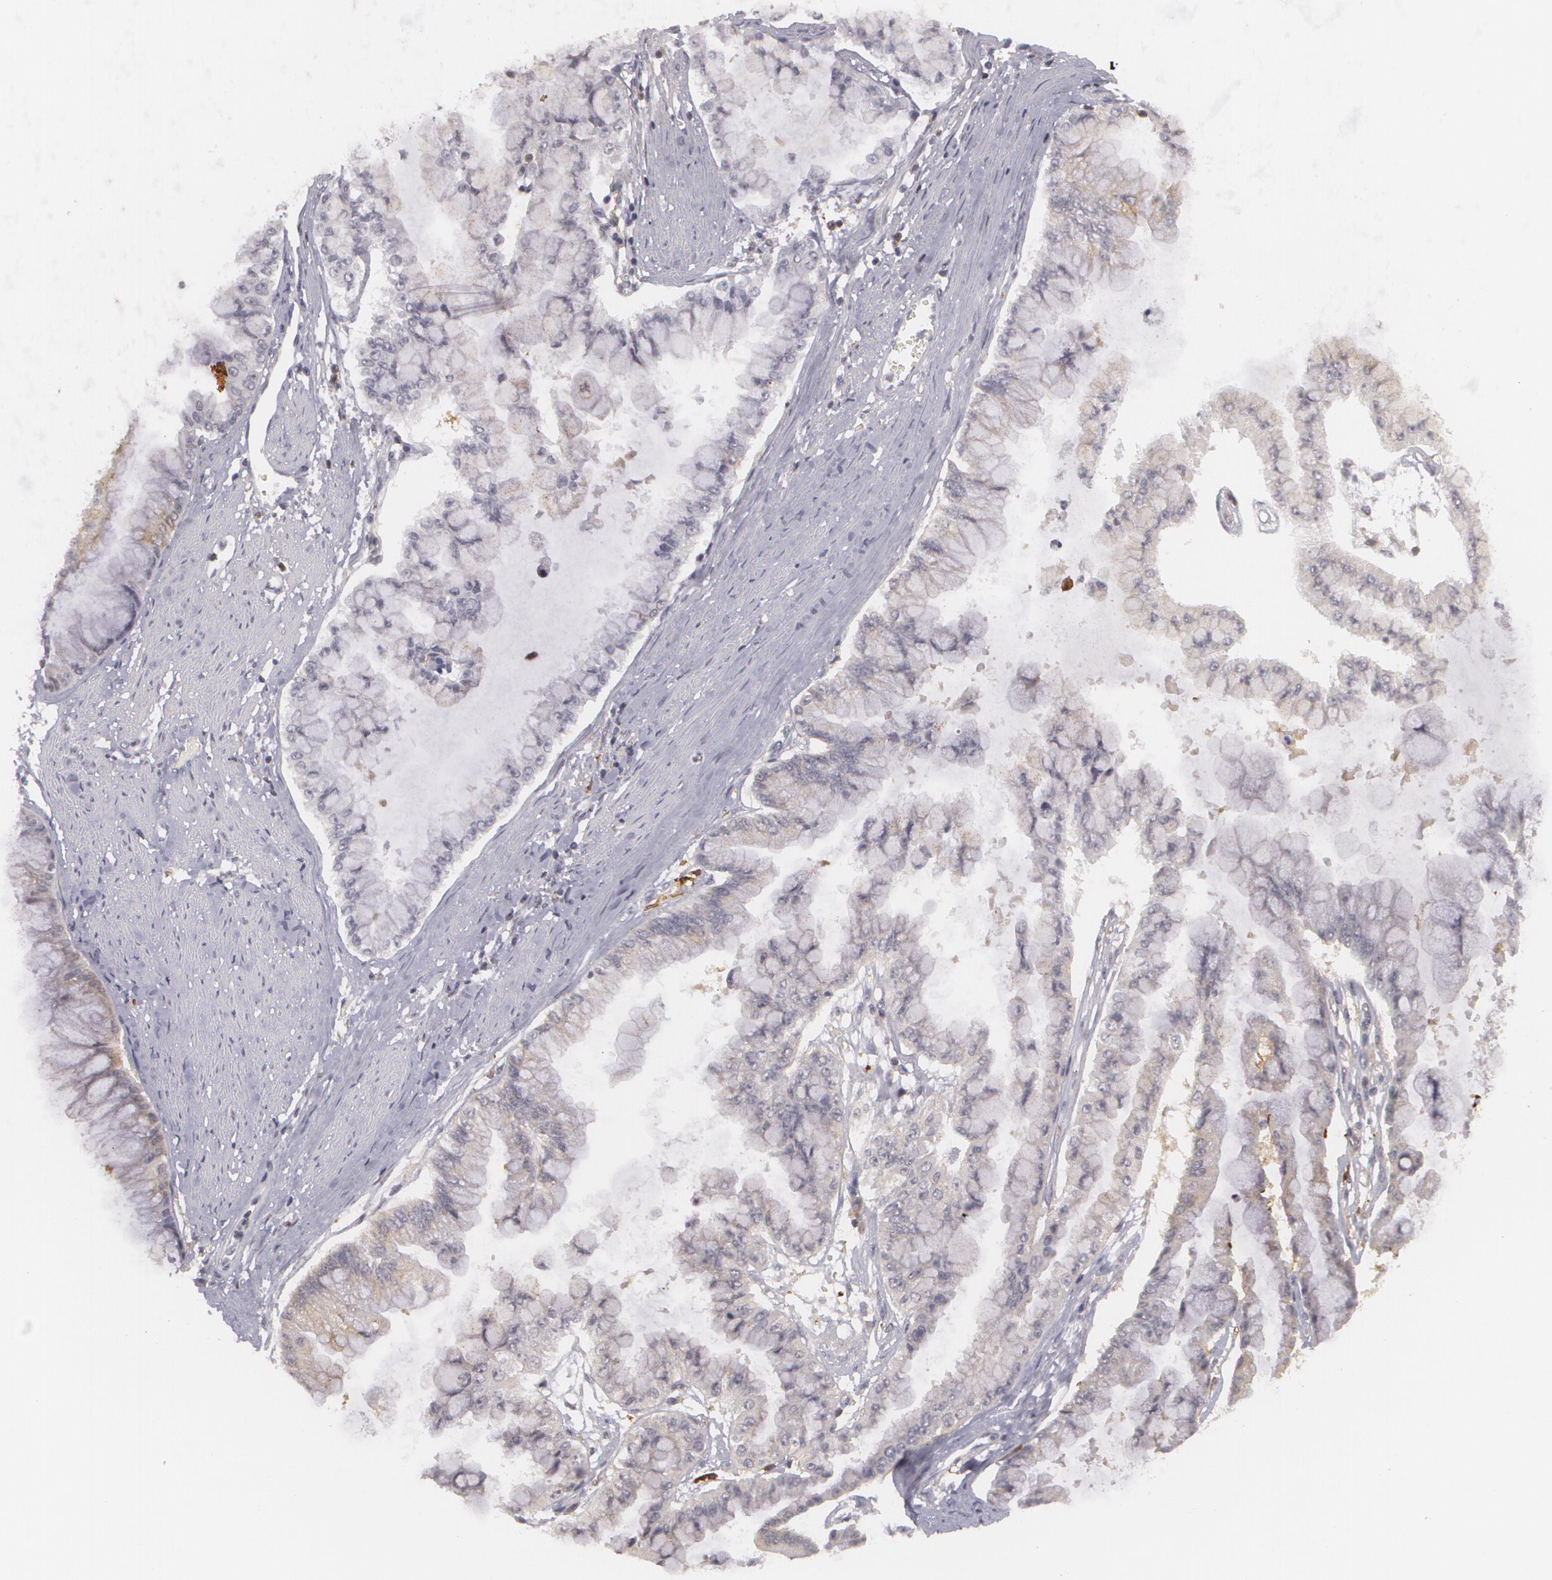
{"staining": {"intensity": "weak", "quantity": "25%-75%", "location": "cytoplasmic/membranous"}, "tissue": "liver cancer", "cell_type": "Tumor cells", "image_type": "cancer", "snomed": [{"axis": "morphology", "description": "Cholangiocarcinoma"}, {"axis": "topography", "description": "Liver"}], "caption": "A low amount of weak cytoplasmic/membranous expression is seen in approximately 25%-75% of tumor cells in liver cancer tissue.", "gene": "BIN1", "patient": {"sex": "female", "age": 79}}